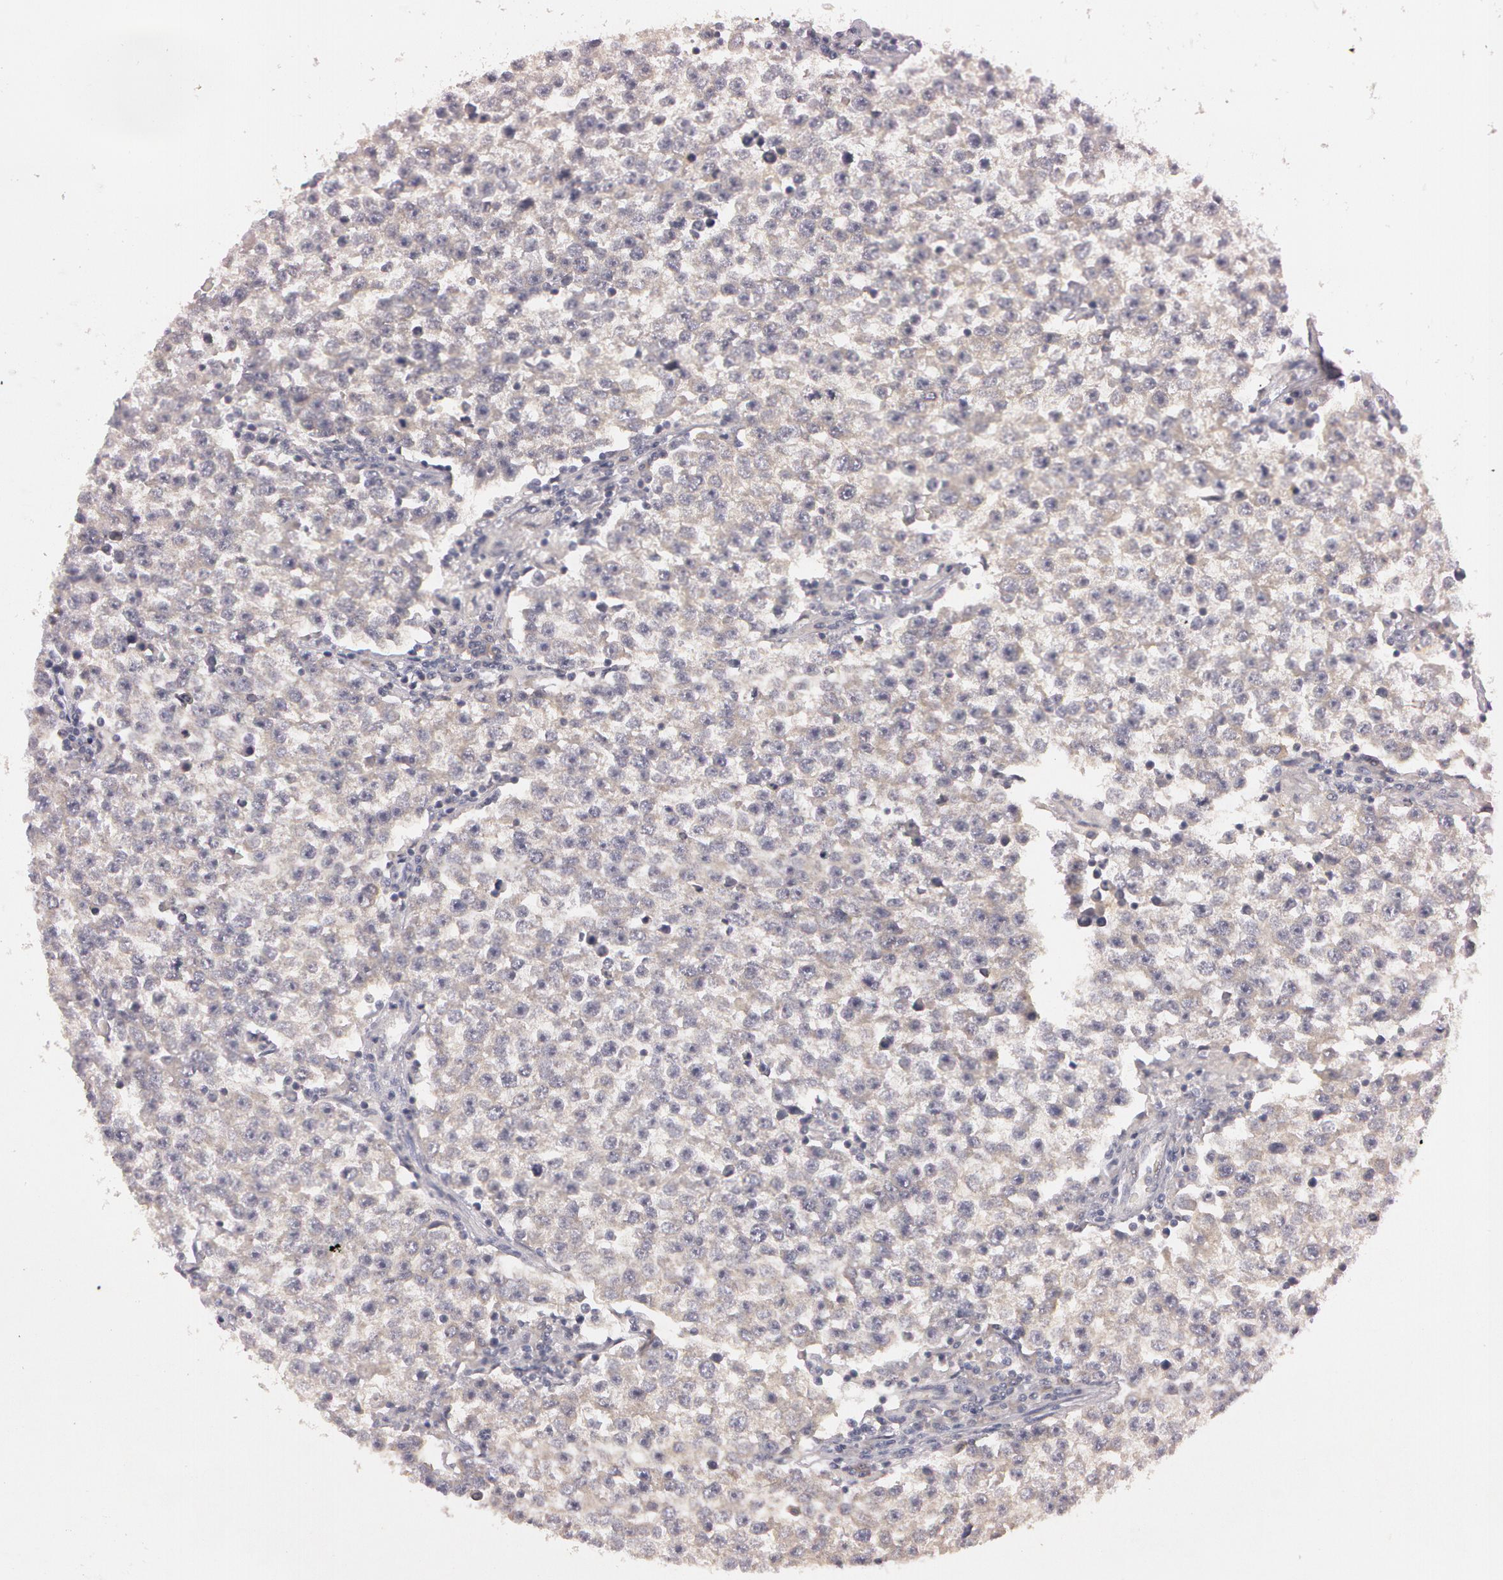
{"staining": {"intensity": "weak", "quantity": "25%-75%", "location": "cytoplasmic/membranous"}, "tissue": "testis cancer", "cell_type": "Tumor cells", "image_type": "cancer", "snomed": [{"axis": "morphology", "description": "Seminoma, NOS"}, {"axis": "topography", "description": "Testis"}], "caption": "Protein staining shows weak cytoplasmic/membranous positivity in approximately 25%-75% of tumor cells in testis cancer.", "gene": "MXRA5", "patient": {"sex": "male", "age": 36}}